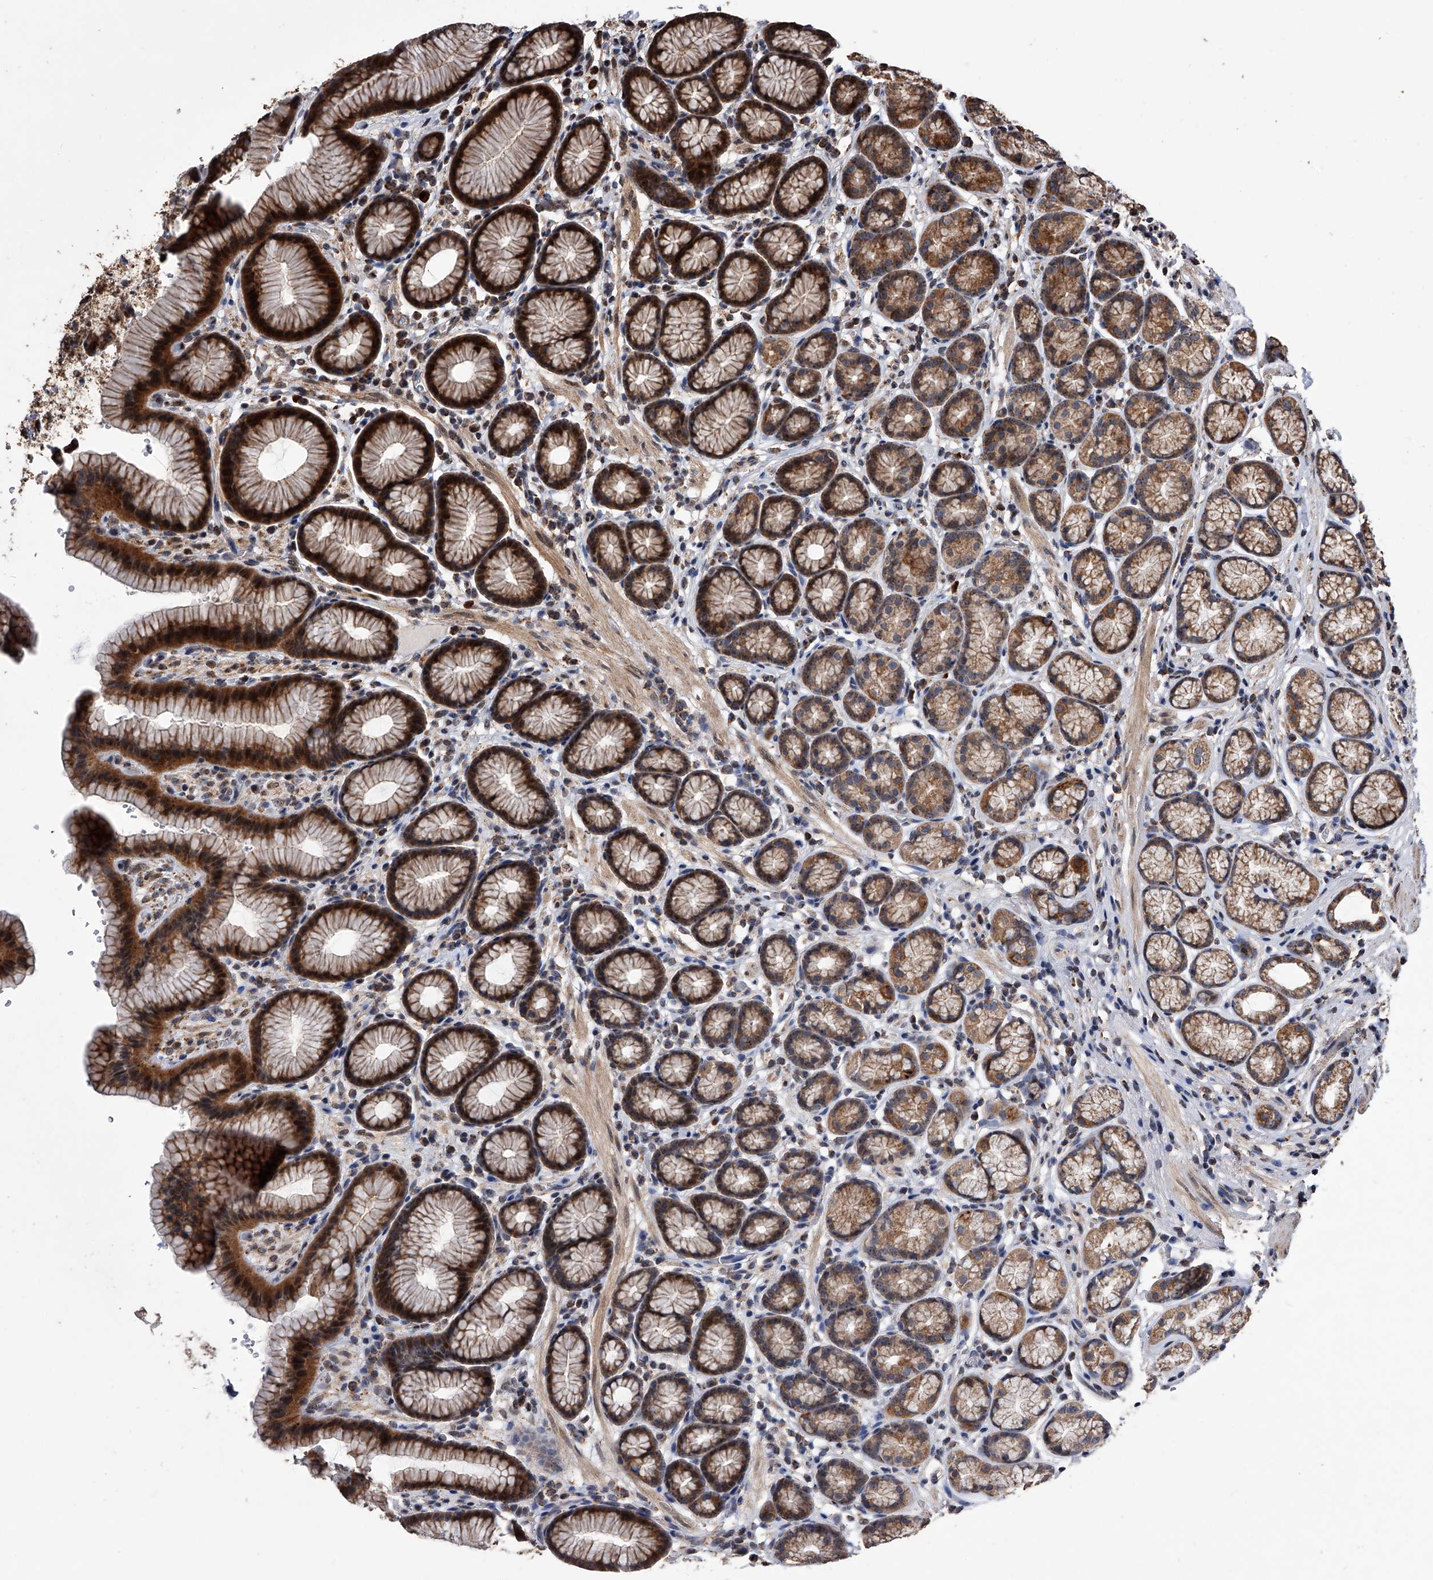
{"staining": {"intensity": "strong", "quantity": "25%-75%", "location": "cytoplasmic/membranous"}, "tissue": "stomach", "cell_type": "Glandular cells", "image_type": "normal", "snomed": [{"axis": "morphology", "description": "Normal tissue, NOS"}, {"axis": "topography", "description": "Stomach"}], "caption": "A brown stain labels strong cytoplasmic/membranous staining of a protein in glandular cells of normal stomach.", "gene": "SMPDL3A", "patient": {"sex": "male", "age": 42}}